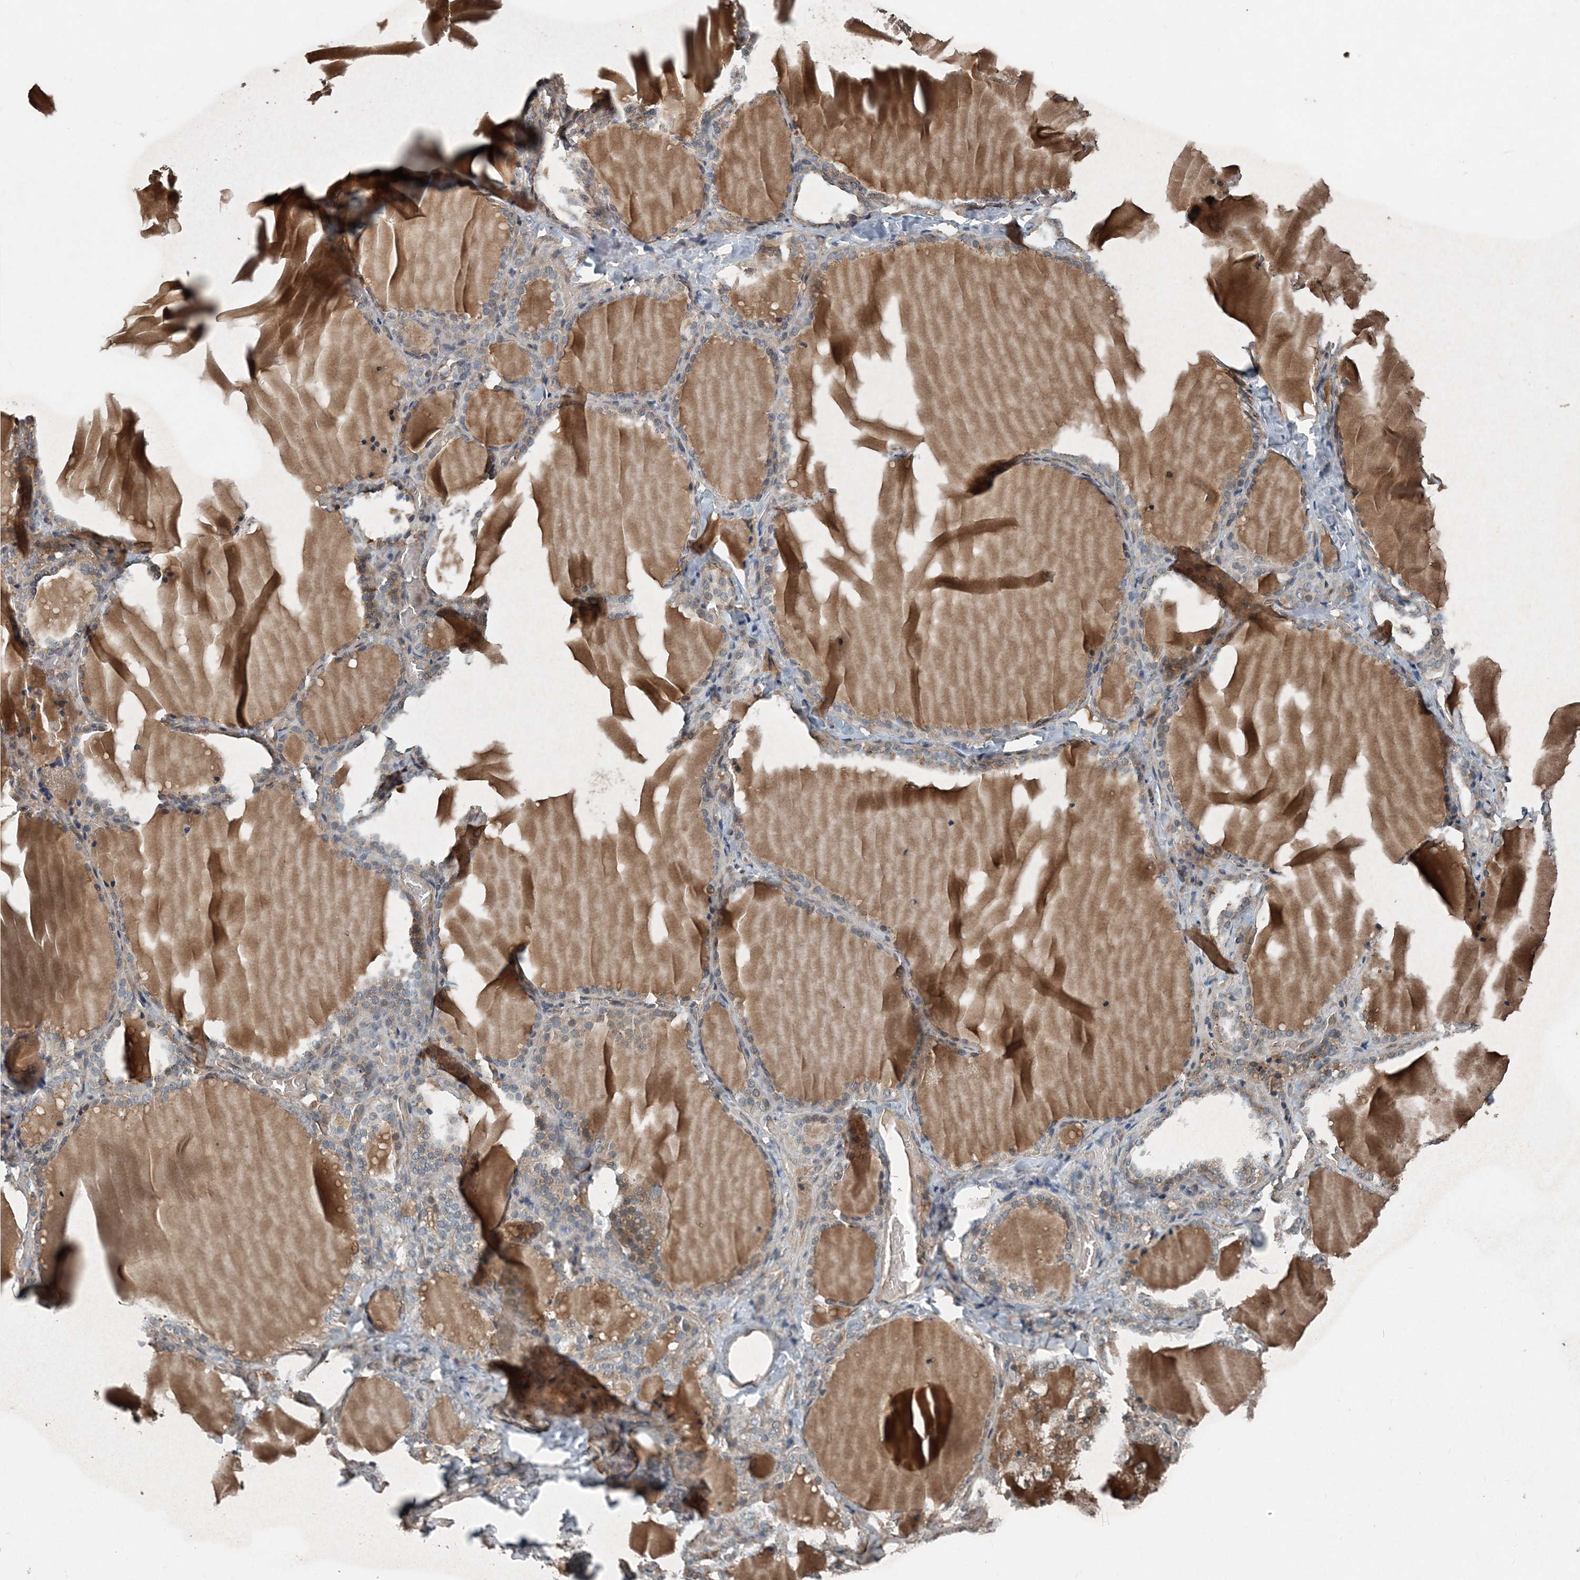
{"staining": {"intensity": "weak", "quantity": "25%-75%", "location": "cytoplasmic/membranous,nuclear"}, "tissue": "thyroid gland", "cell_type": "Glandular cells", "image_type": "normal", "snomed": [{"axis": "morphology", "description": "Normal tissue, NOS"}, {"axis": "topography", "description": "Thyroid gland"}], "caption": "Immunohistochemistry (IHC) micrograph of unremarkable human thyroid gland stained for a protein (brown), which displays low levels of weak cytoplasmic/membranous,nuclear positivity in approximately 25%-75% of glandular cells.", "gene": "SMPD3", "patient": {"sex": "female", "age": 22}}